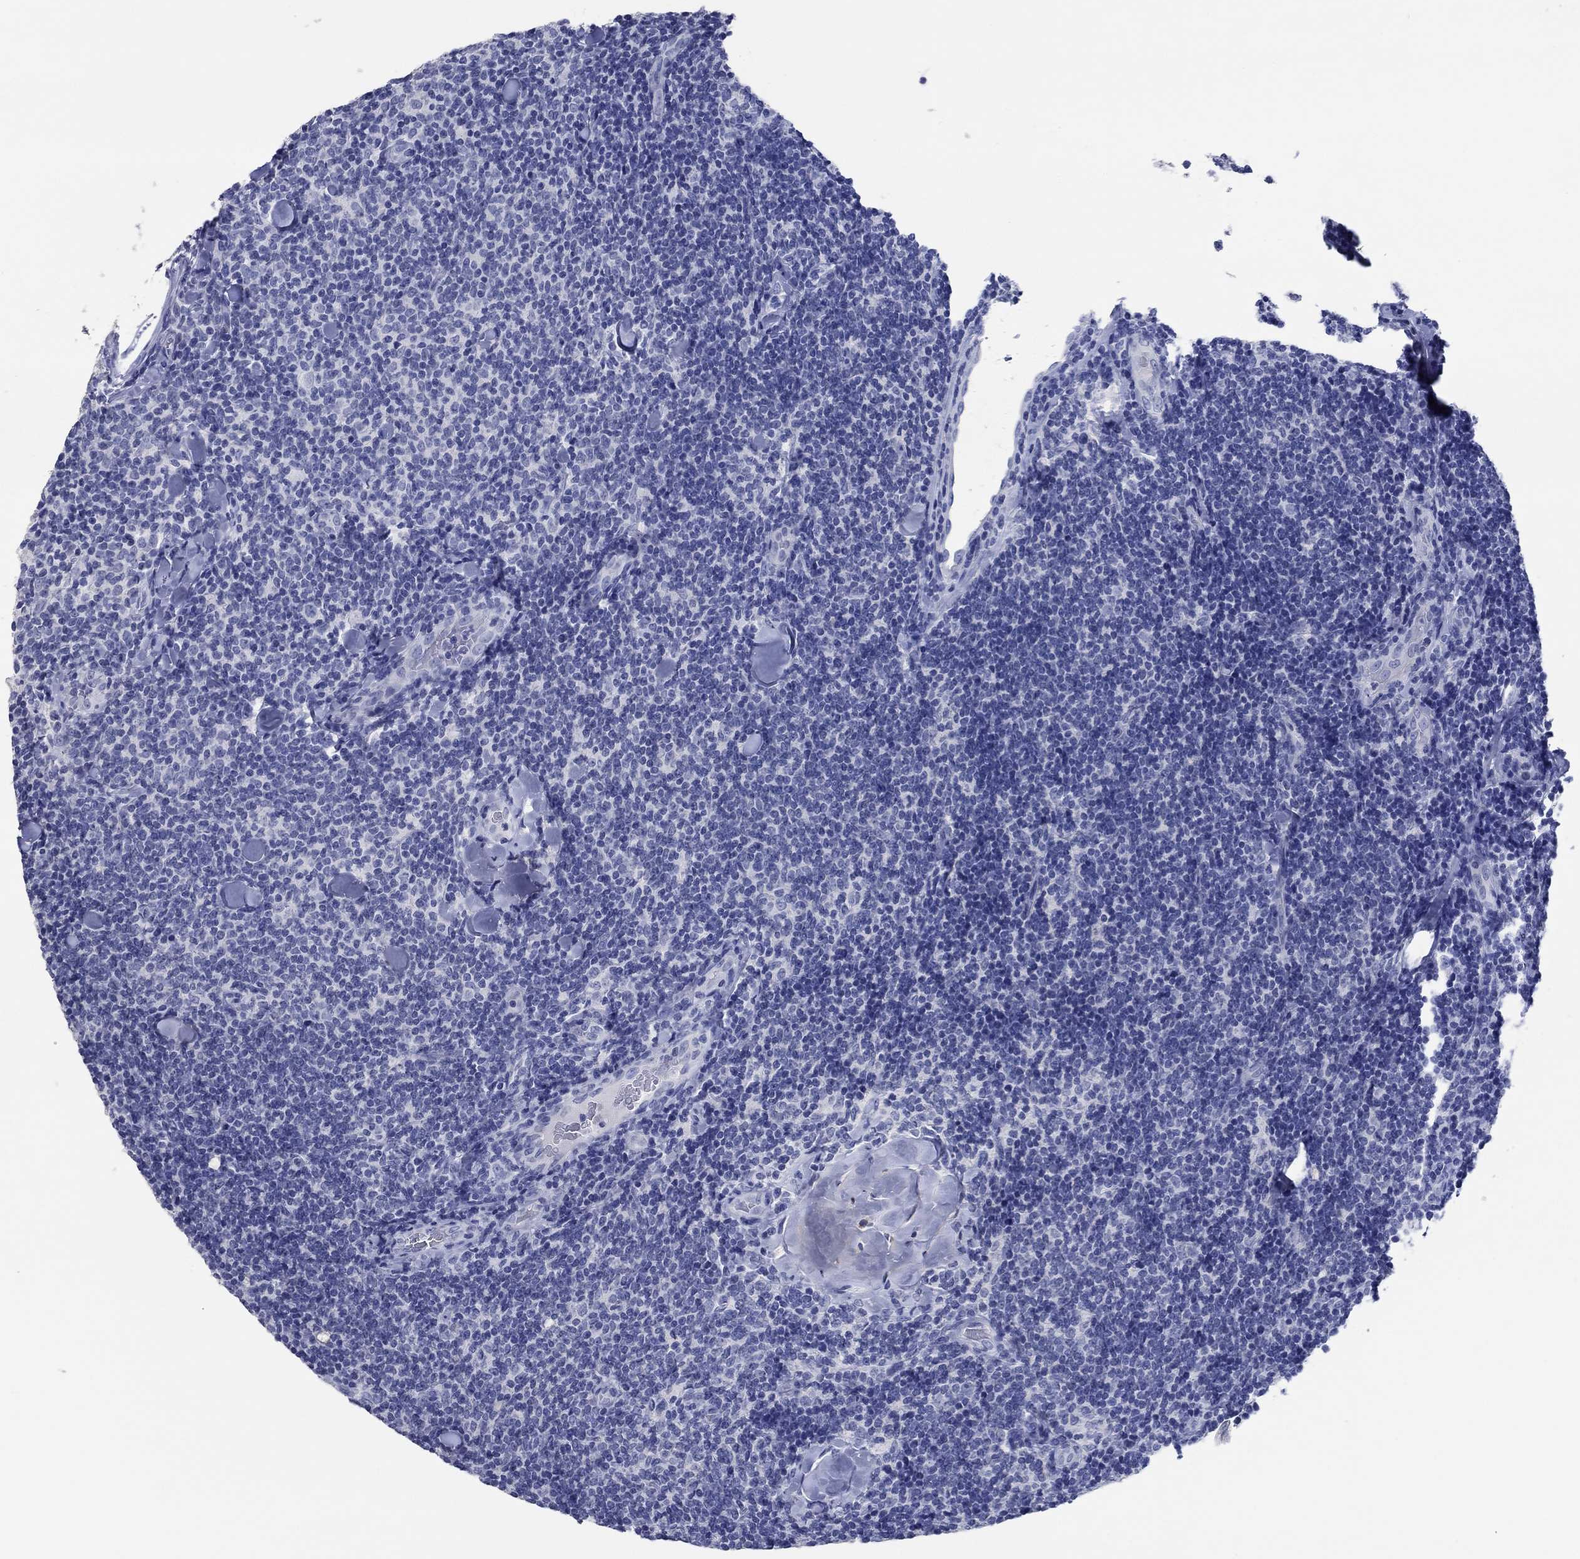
{"staining": {"intensity": "negative", "quantity": "none", "location": "none"}, "tissue": "lymphoma", "cell_type": "Tumor cells", "image_type": "cancer", "snomed": [{"axis": "morphology", "description": "Malignant lymphoma, non-Hodgkin's type, Low grade"}, {"axis": "topography", "description": "Lymph node"}], "caption": "Lymphoma stained for a protein using immunohistochemistry demonstrates no expression tumor cells.", "gene": "POU5F1", "patient": {"sex": "female", "age": 56}}